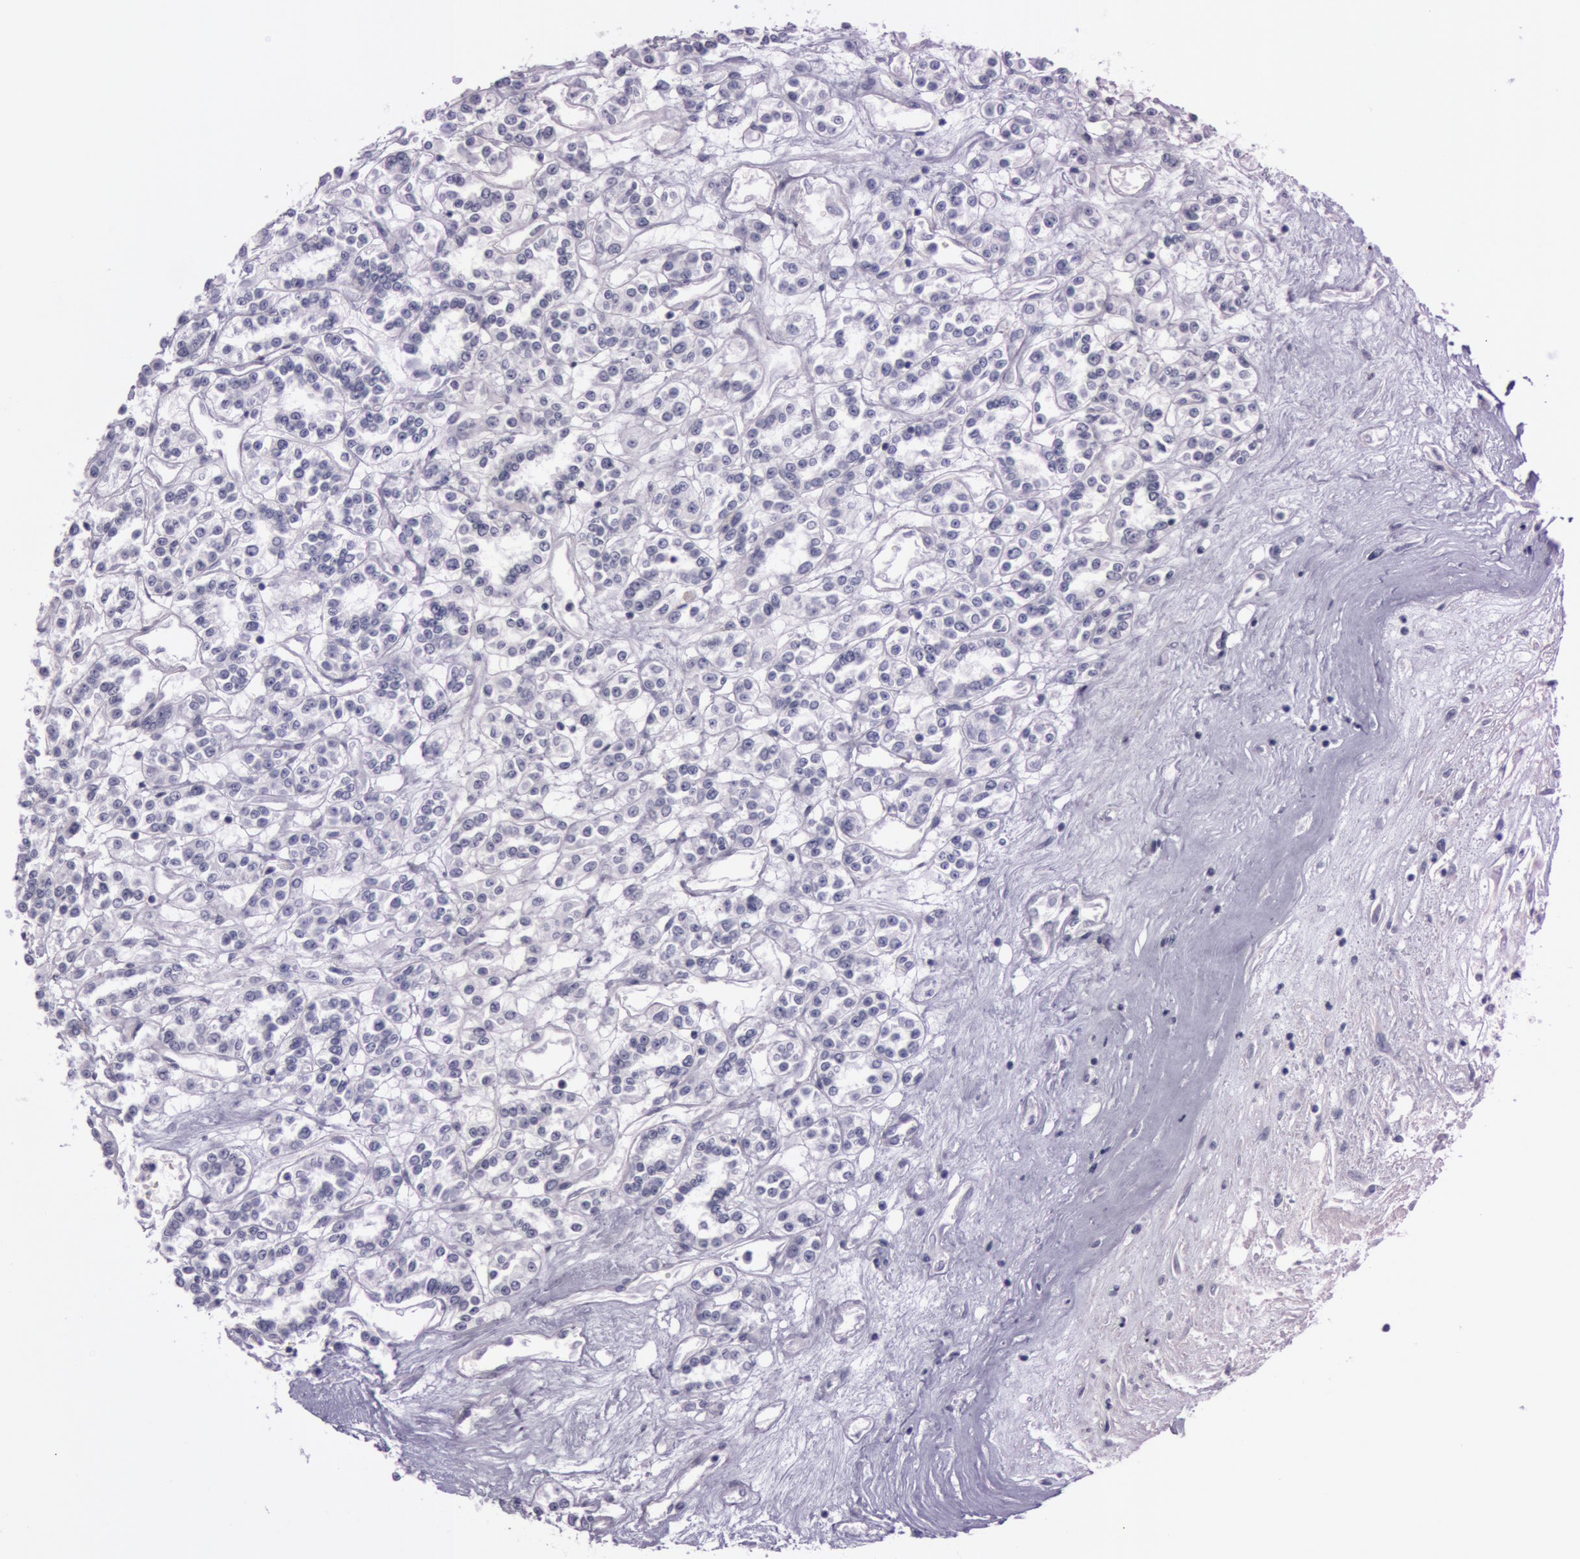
{"staining": {"intensity": "negative", "quantity": "none", "location": "none"}, "tissue": "renal cancer", "cell_type": "Tumor cells", "image_type": "cancer", "snomed": [{"axis": "morphology", "description": "Adenocarcinoma, NOS"}, {"axis": "topography", "description": "Kidney"}], "caption": "Protein analysis of adenocarcinoma (renal) shows no significant positivity in tumor cells.", "gene": "S100A7", "patient": {"sex": "female", "age": 76}}